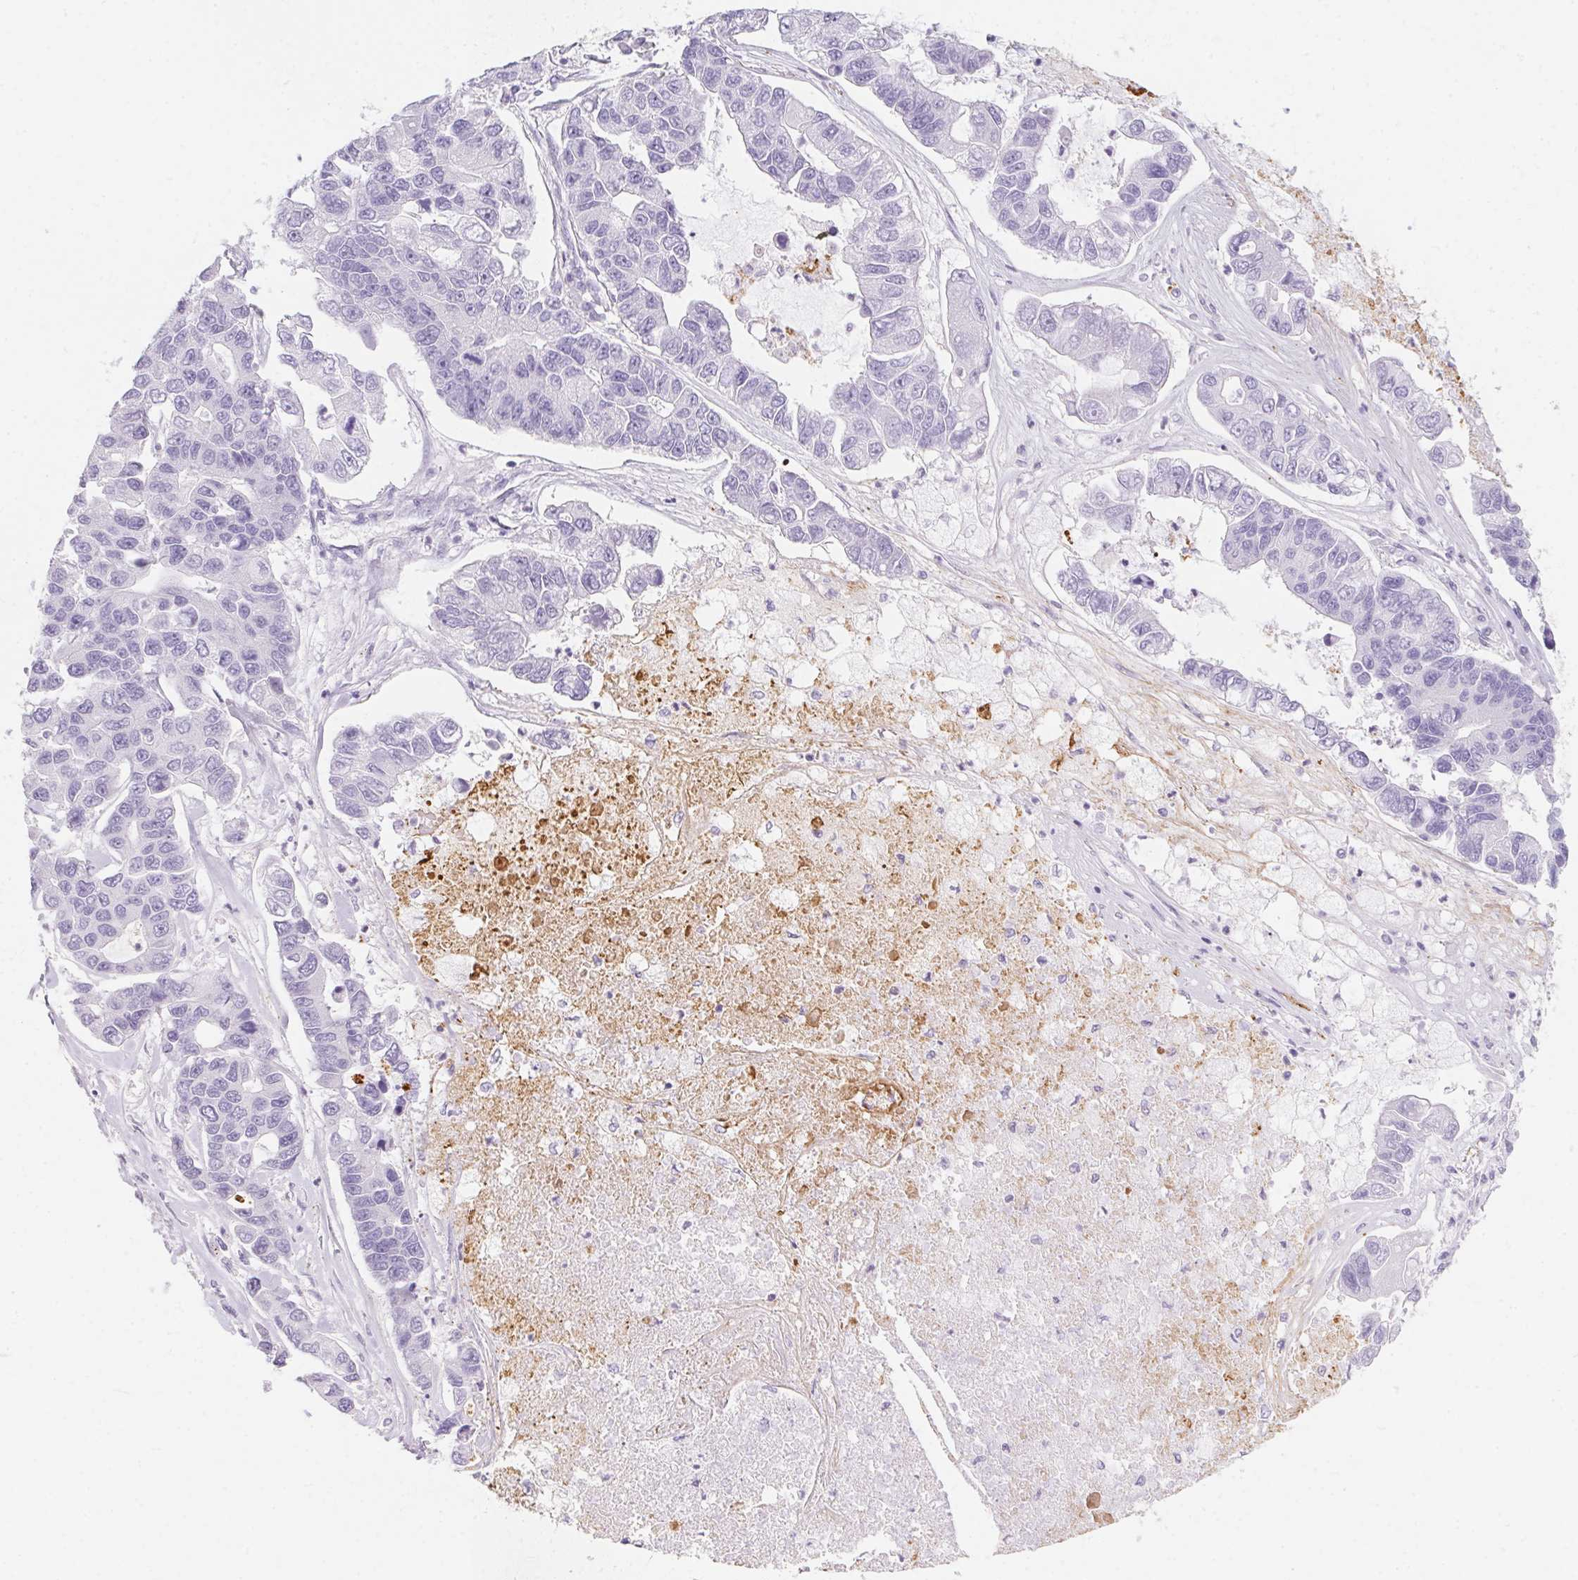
{"staining": {"intensity": "negative", "quantity": "none", "location": "none"}, "tissue": "lung cancer", "cell_type": "Tumor cells", "image_type": "cancer", "snomed": [{"axis": "morphology", "description": "Adenocarcinoma, NOS"}, {"axis": "topography", "description": "Bronchus"}, {"axis": "topography", "description": "Lung"}], "caption": "An immunohistochemistry (IHC) image of lung cancer (adenocarcinoma) is shown. There is no staining in tumor cells of lung cancer (adenocarcinoma).", "gene": "MYL4", "patient": {"sex": "female", "age": 51}}